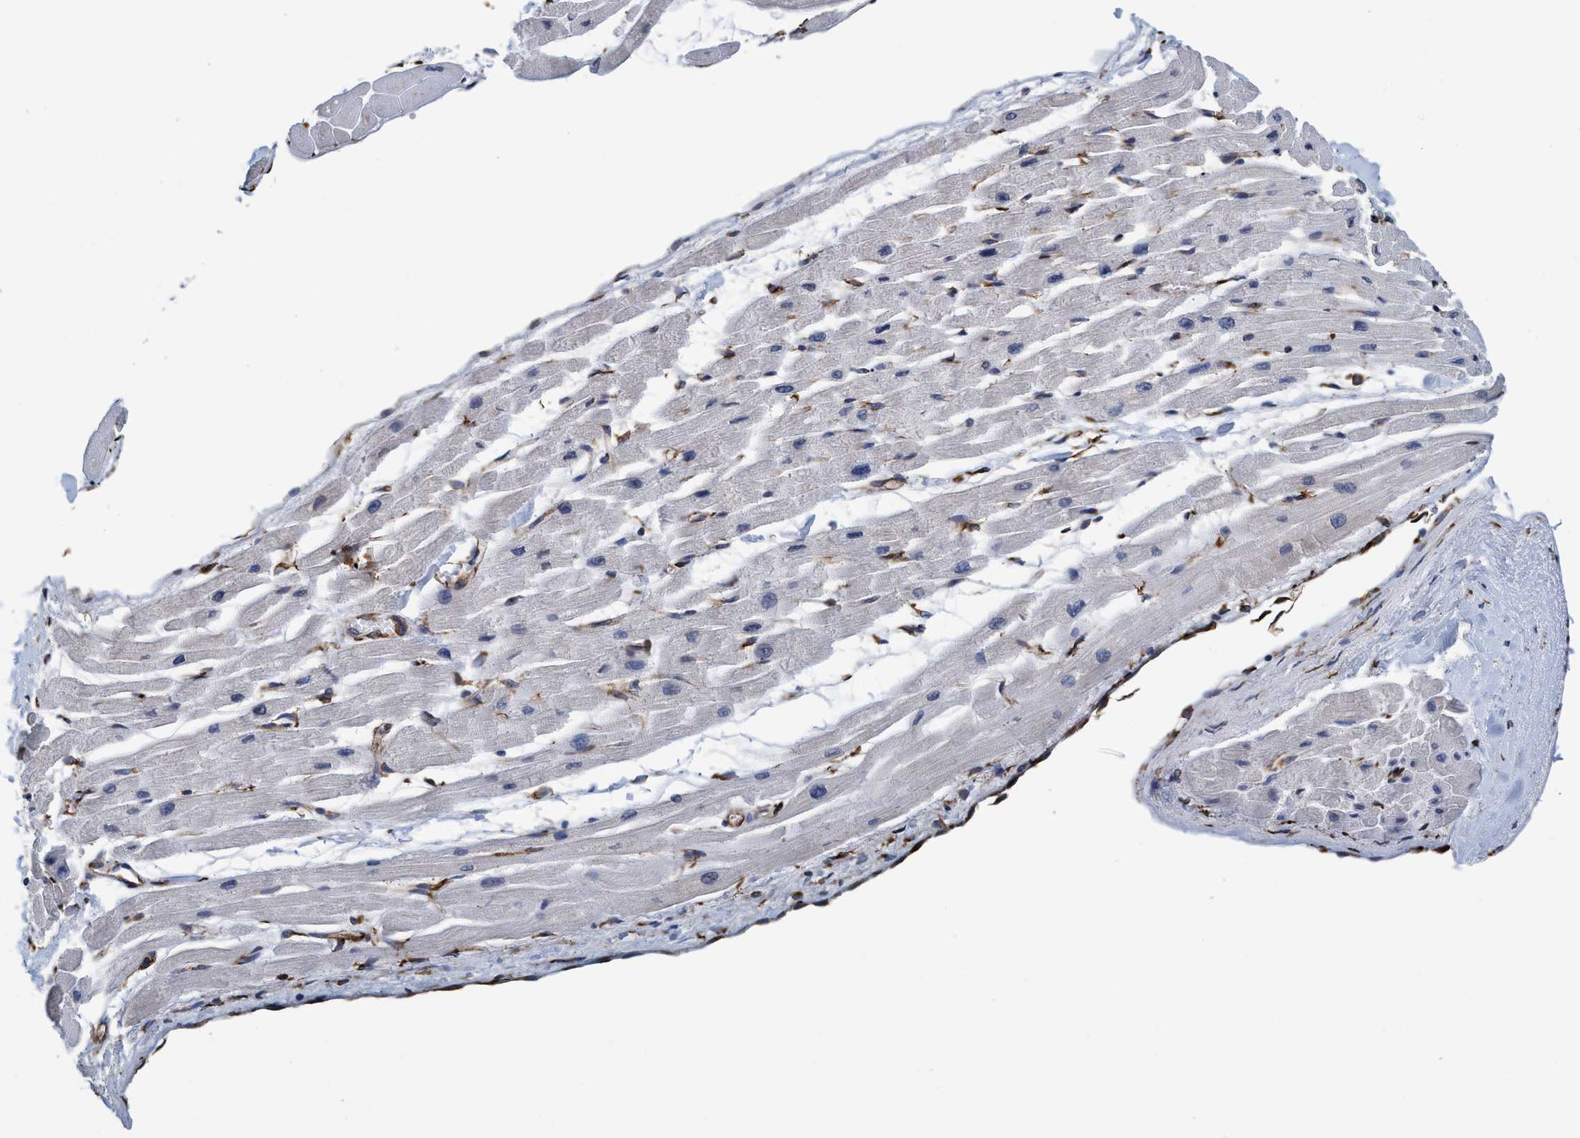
{"staining": {"intensity": "moderate", "quantity": "25%-75%", "location": "cytoplasmic/membranous"}, "tissue": "heart muscle", "cell_type": "Cardiomyocytes", "image_type": "normal", "snomed": [{"axis": "morphology", "description": "Normal tissue, NOS"}, {"axis": "topography", "description": "Heart"}], "caption": "Immunohistochemical staining of unremarkable human heart muscle demonstrates moderate cytoplasmic/membranous protein positivity in approximately 25%-75% of cardiomyocytes.", "gene": "ENDOG", "patient": {"sex": "male", "age": 45}}